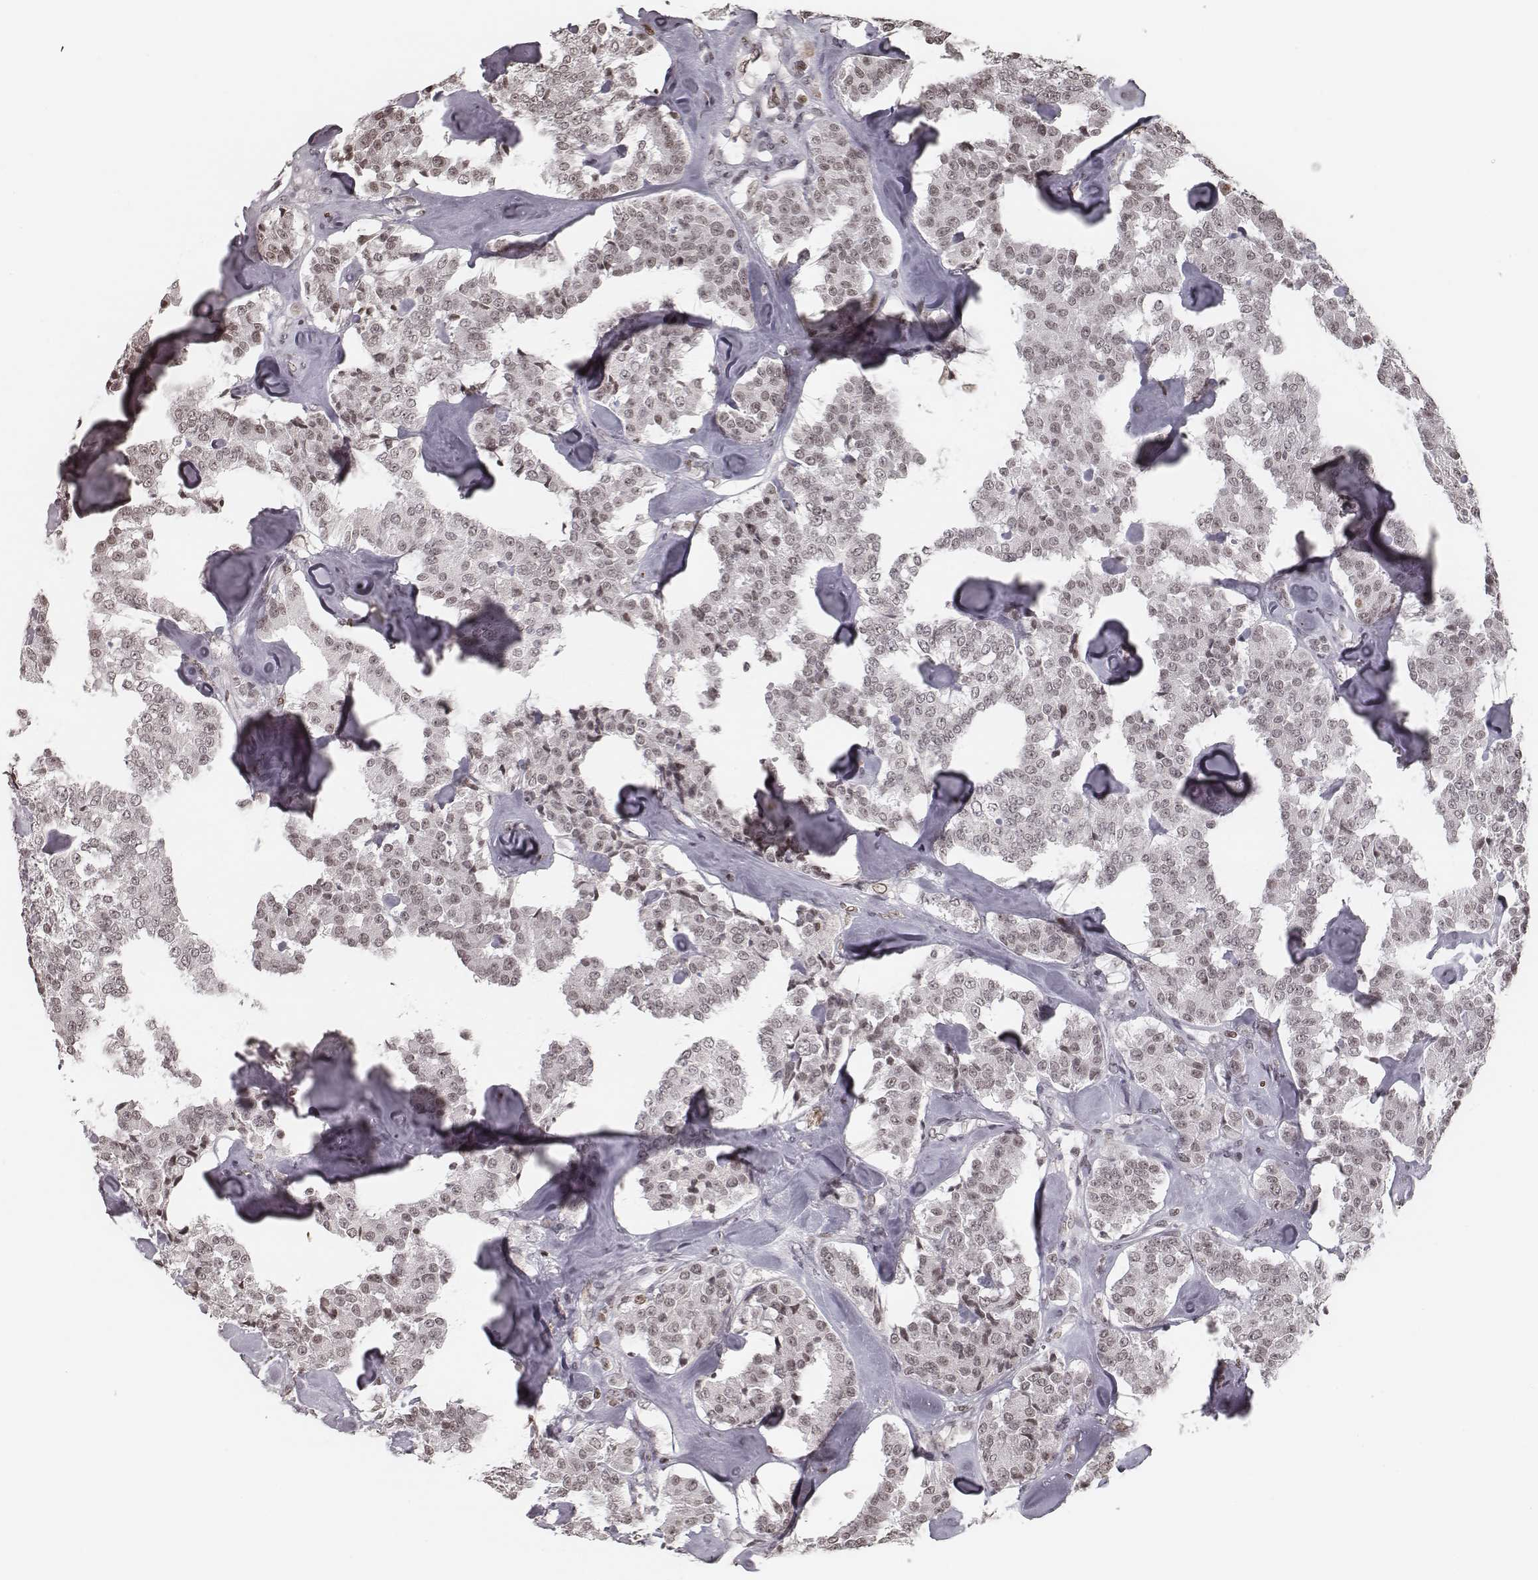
{"staining": {"intensity": "weak", "quantity": ">75%", "location": "nuclear"}, "tissue": "carcinoid", "cell_type": "Tumor cells", "image_type": "cancer", "snomed": [{"axis": "morphology", "description": "Carcinoid, malignant, NOS"}, {"axis": "topography", "description": "Pancreas"}], "caption": "A brown stain labels weak nuclear expression of a protein in human malignant carcinoid tumor cells.", "gene": "HMGA2", "patient": {"sex": "male", "age": 41}}